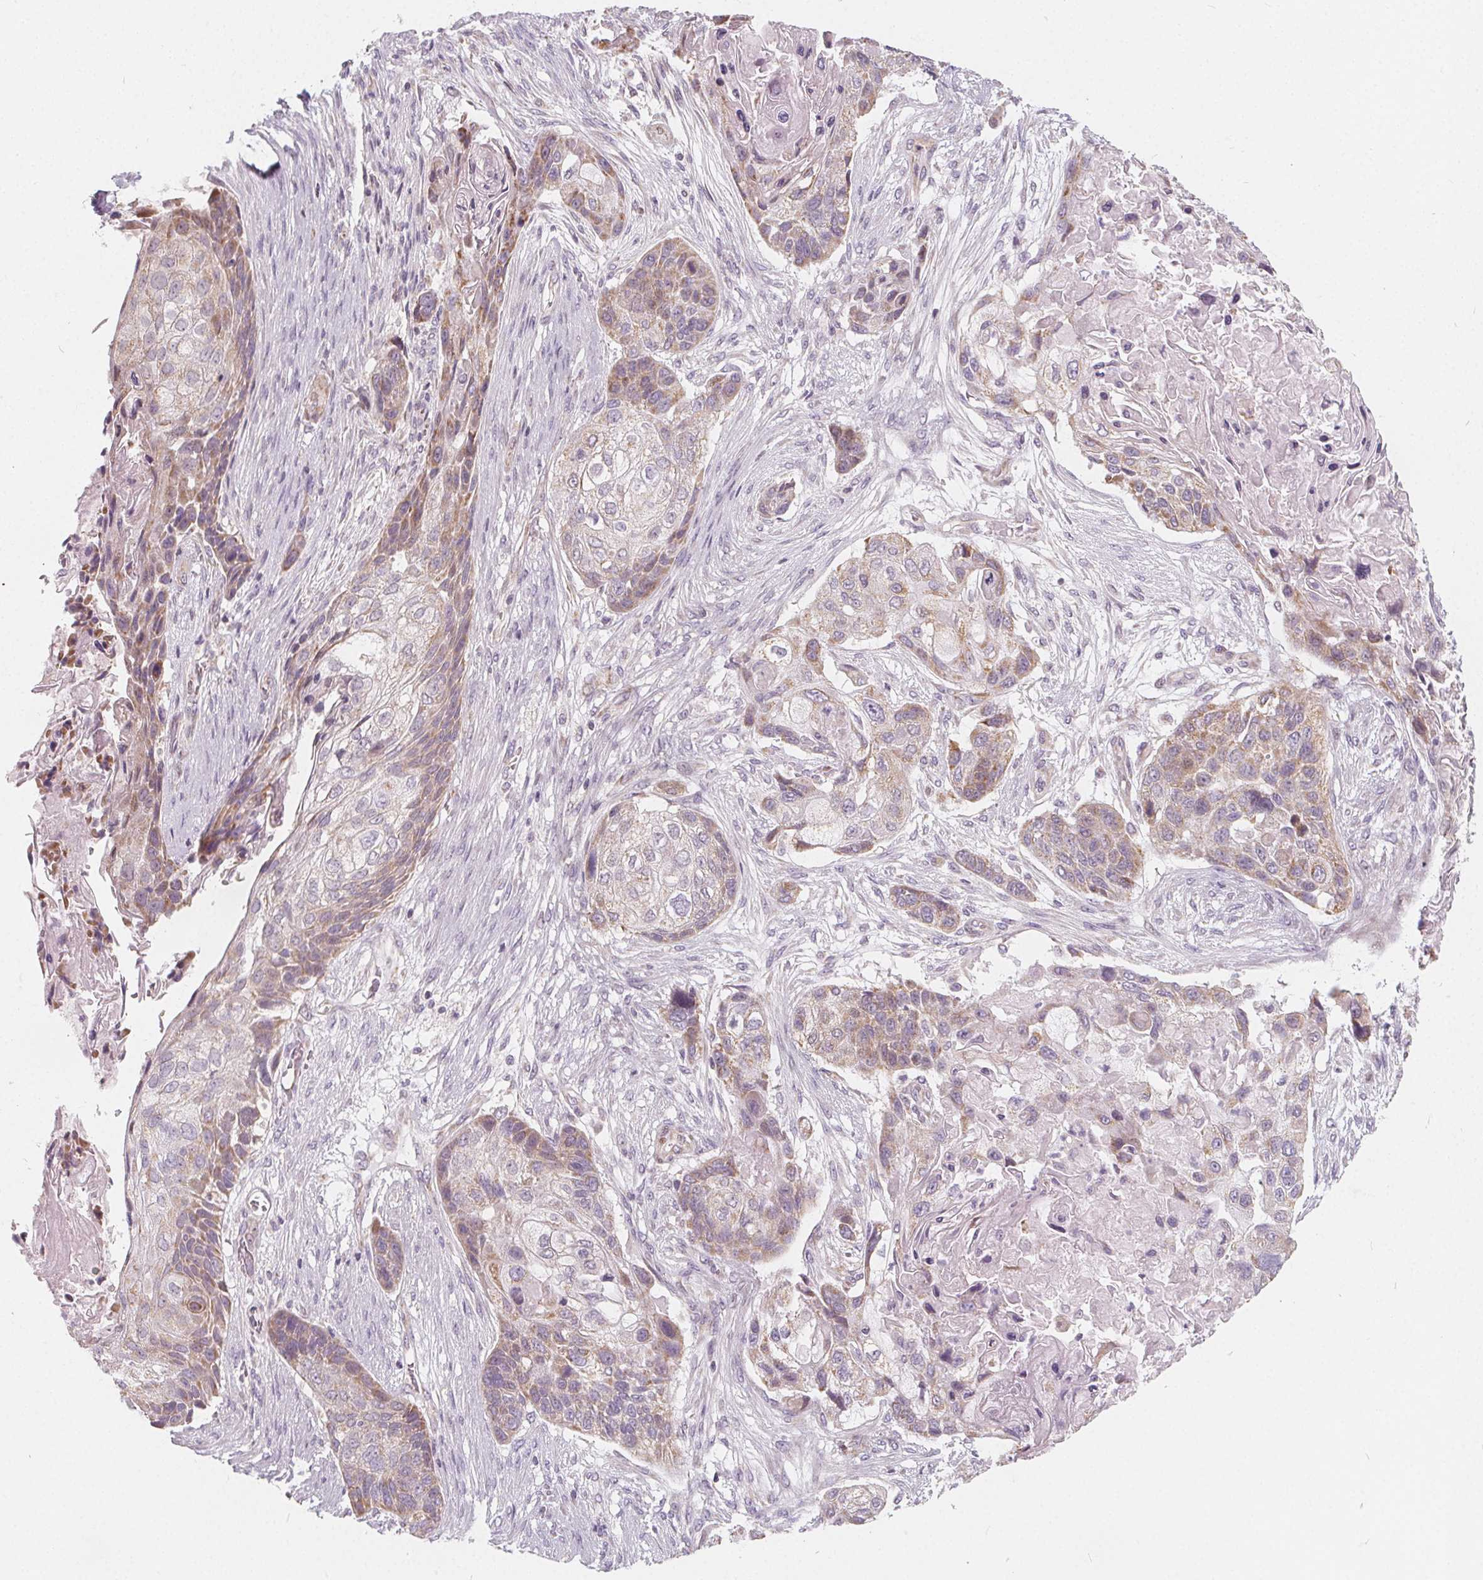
{"staining": {"intensity": "weak", "quantity": "25%-75%", "location": "cytoplasmic/membranous"}, "tissue": "lung cancer", "cell_type": "Tumor cells", "image_type": "cancer", "snomed": [{"axis": "morphology", "description": "Squamous cell carcinoma, NOS"}, {"axis": "topography", "description": "Lung"}], "caption": "Weak cytoplasmic/membranous staining is appreciated in about 25%-75% of tumor cells in squamous cell carcinoma (lung). (DAB (3,3'-diaminobenzidine) IHC, brown staining for protein, blue staining for nuclei).", "gene": "NUP210L", "patient": {"sex": "male", "age": 69}}